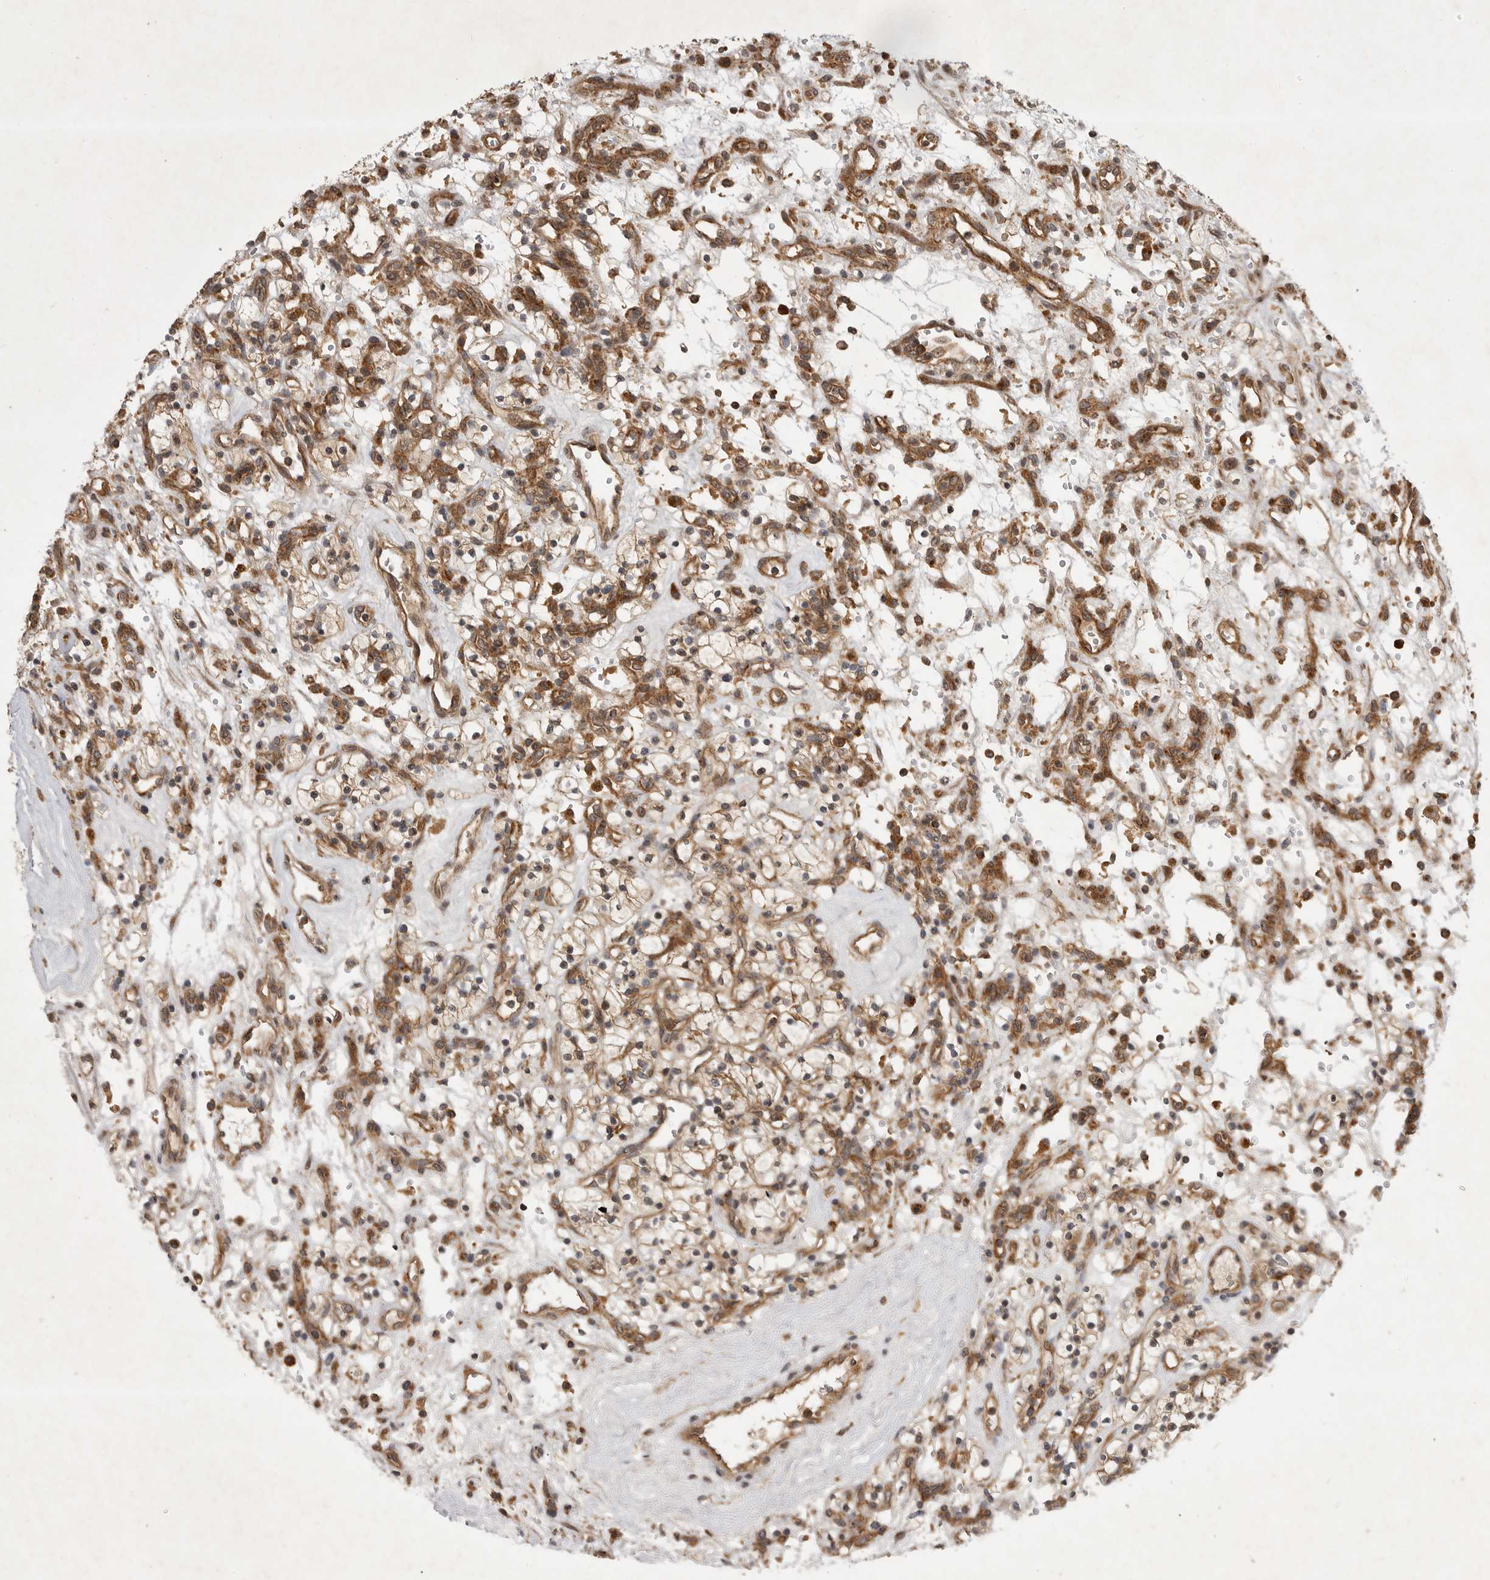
{"staining": {"intensity": "moderate", "quantity": ">75%", "location": "cytoplasmic/membranous"}, "tissue": "renal cancer", "cell_type": "Tumor cells", "image_type": "cancer", "snomed": [{"axis": "morphology", "description": "Adenocarcinoma, NOS"}, {"axis": "topography", "description": "Kidney"}], "caption": "A brown stain labels moderate cytoplasmic/membranous expression of a protein in adenocarcinoma (renal) tumor cells.", "gene": "ZNF232", "patient": {"sex": "female", "age": 57}}